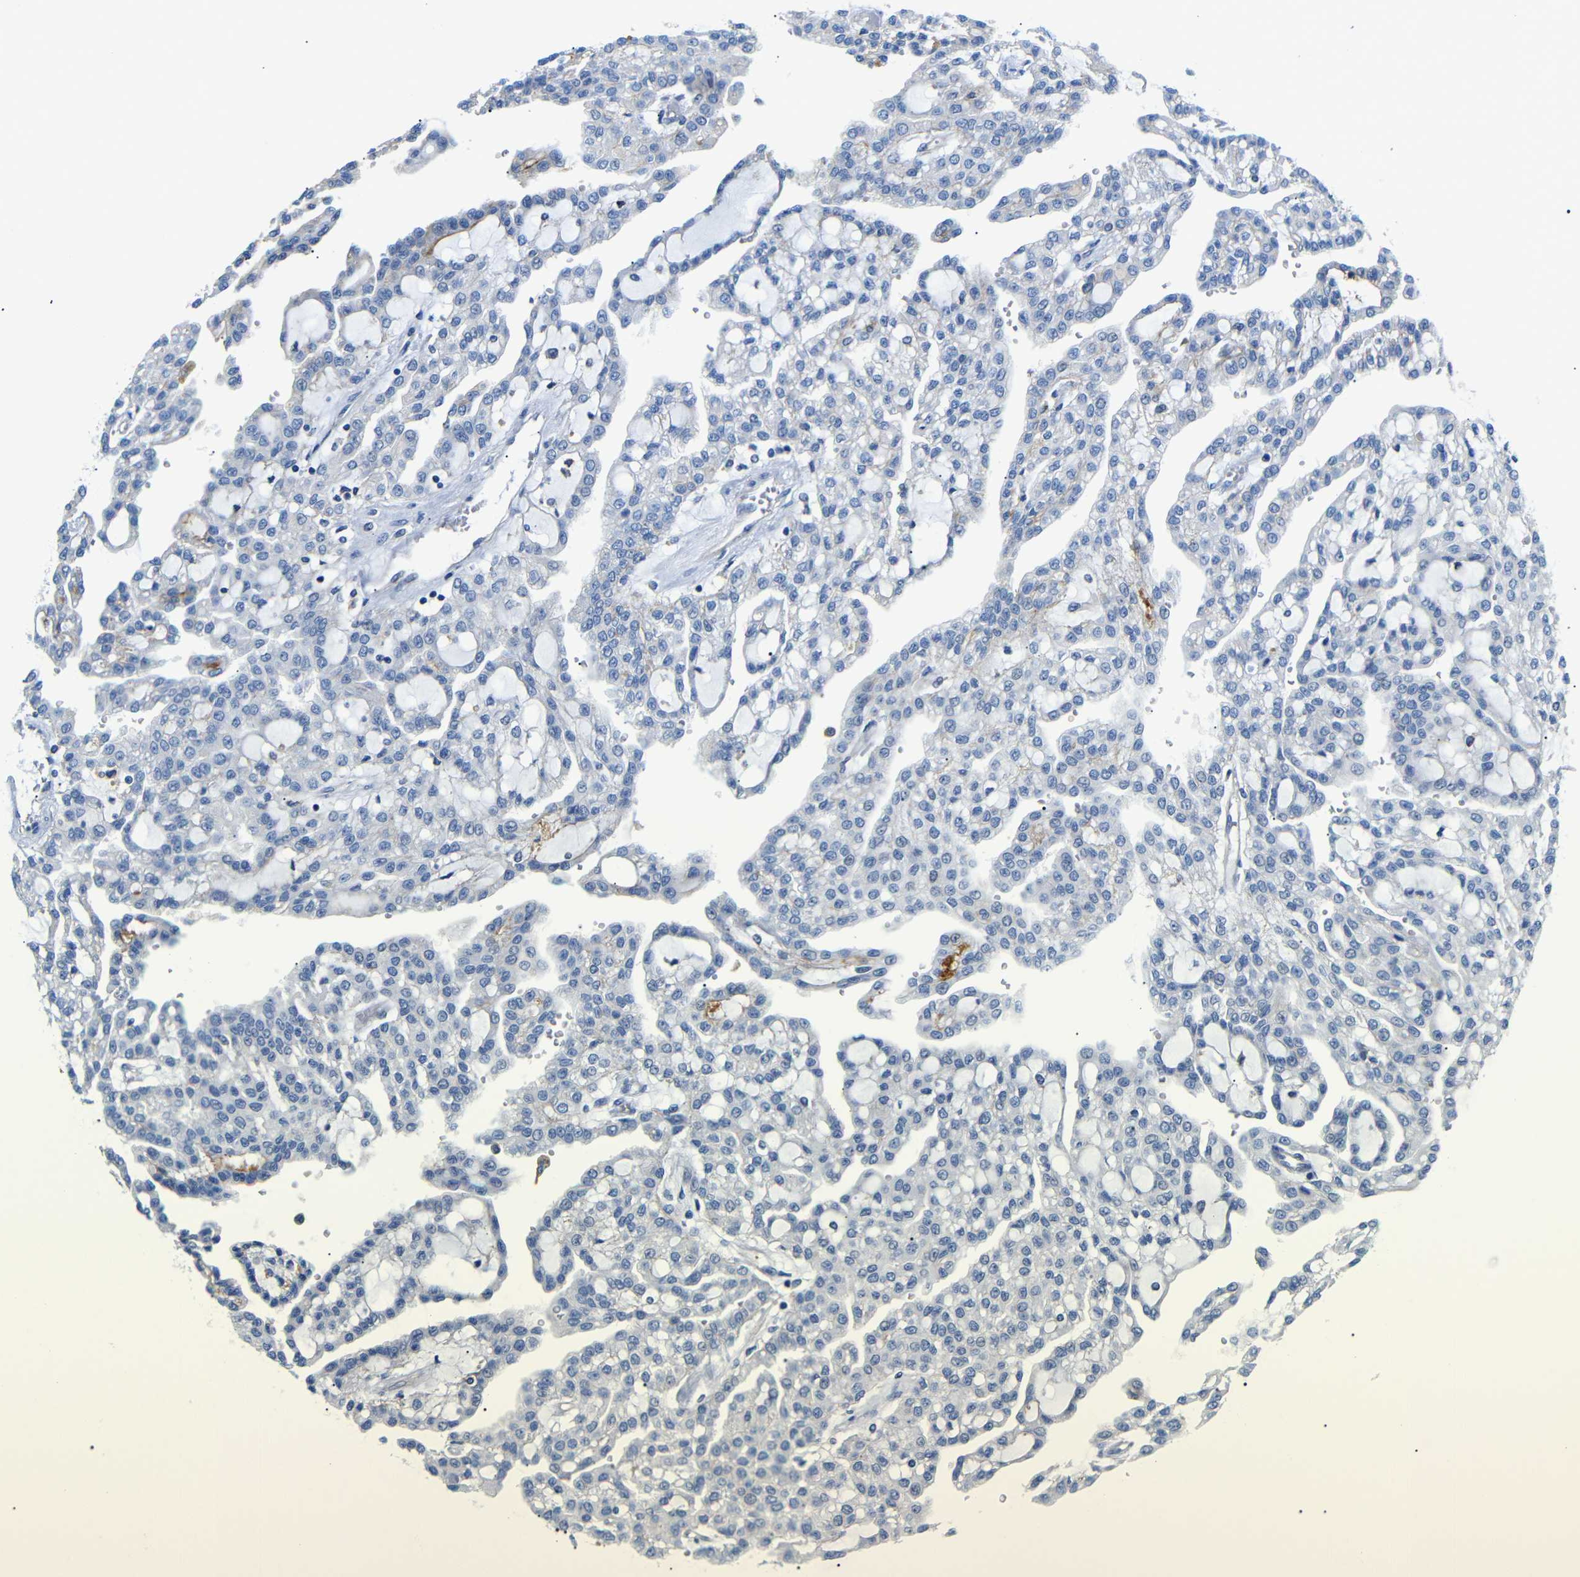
{"staining": {"intensity": "moderate", "quantity": "<25%", "location": "cytoplasmic/membranous"}, "tissue": "renal cancer", "cell_type": "Tumor cells", "image_type": "cancer", "snomed": [{"axis": "morphology", "description": "Adenocarcinoma, NOS"}, {"axis": "topography", "description": "Kidney"}], "caption": "DAB immunohistochemical staining of human renal adenocarcinoma shows moderate cytoplasmic/membranous protein positivity in about <25% of tumor cells.", "gene": "SDCBP", "patient": {"sex": "male", "age": 63}}